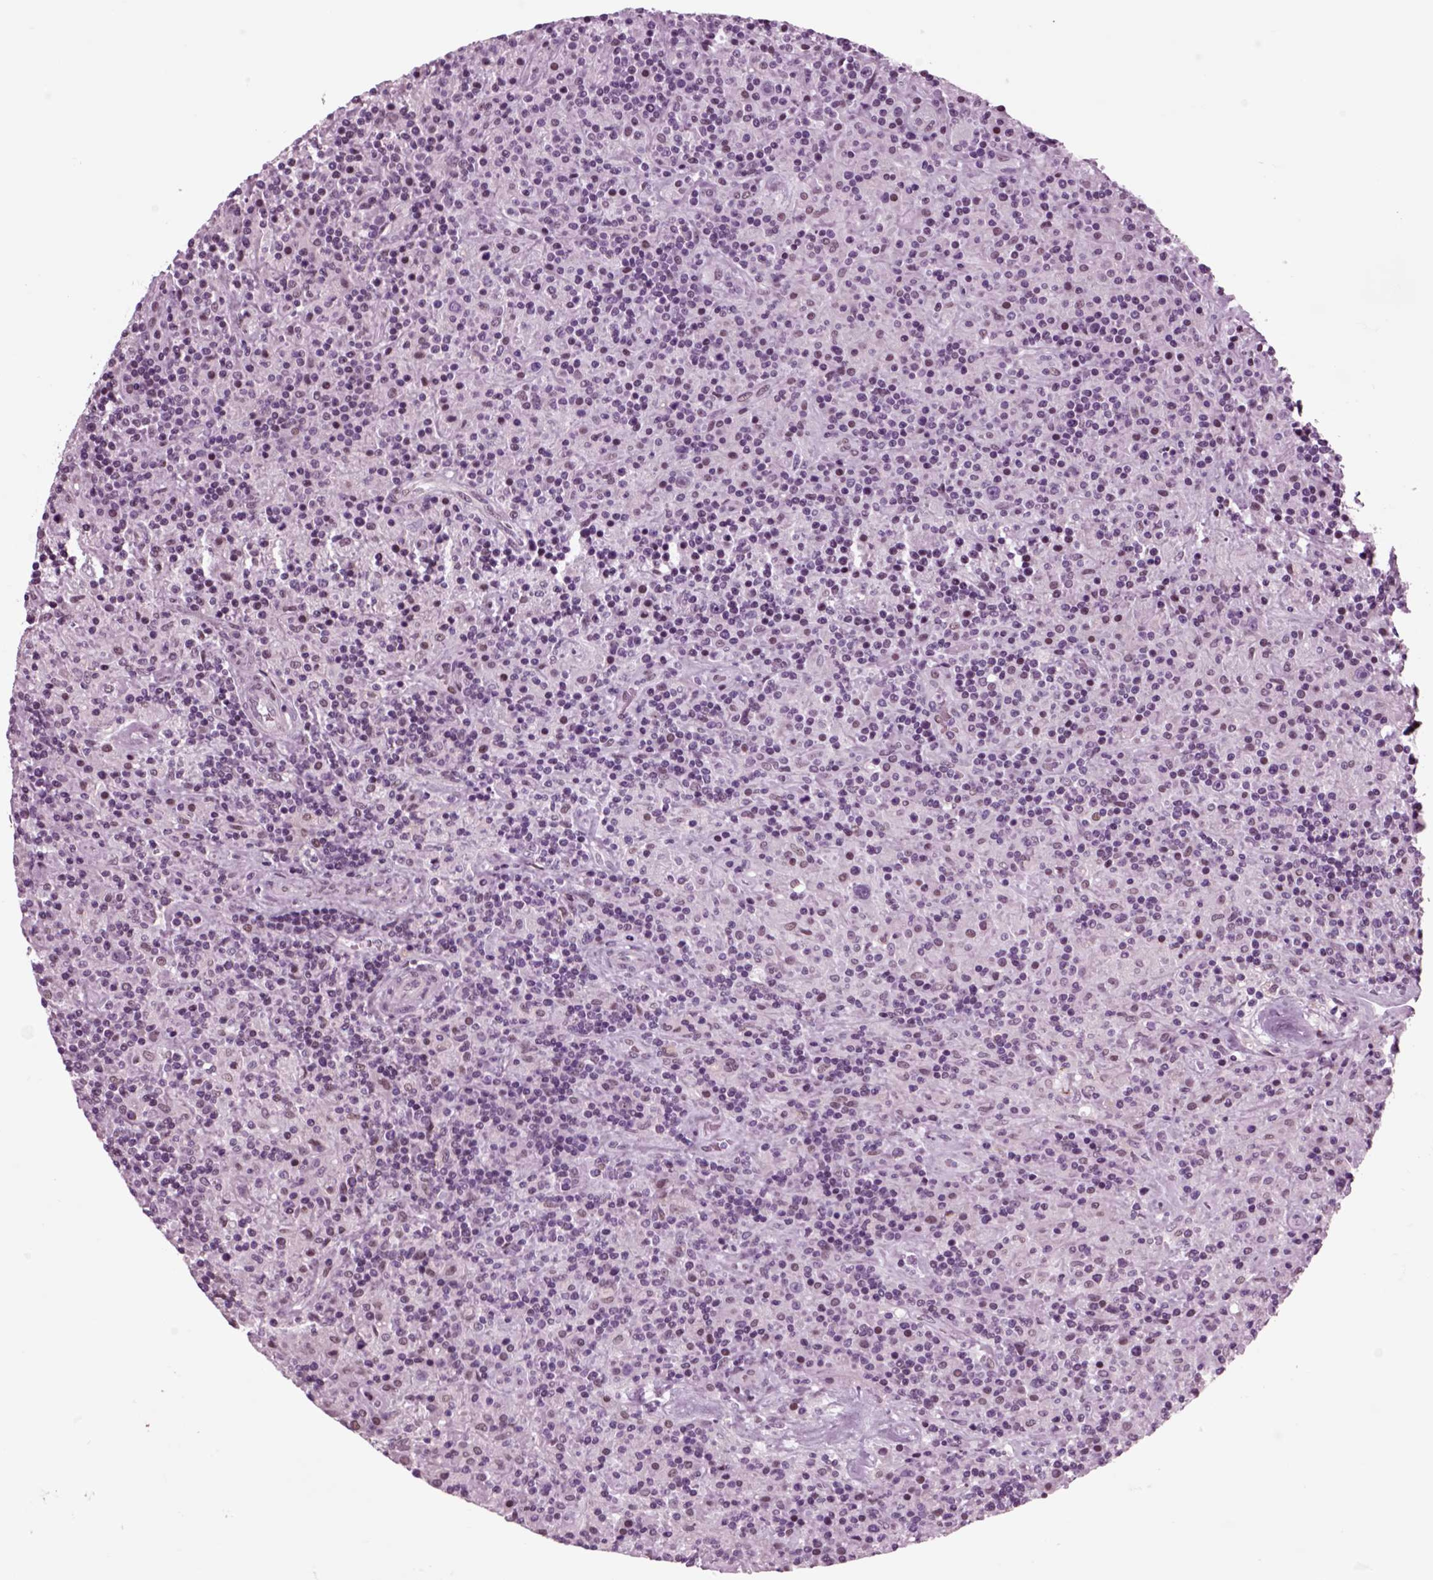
{"staining": {"intensity": "negative", "quantity": "none", "location": "none"}, "tissue": "lymphoma", "cell_type": "Tumor cells", "image_type": "cancer", "snomed": [{"axis": "morphology", "description": "Hodgkin's disease, NOS"}, {"axis": "topography", "description": "Lymph node"}], "caption": "Human Hodgkin's disease stained for a protein using immunohistochemistry (IHC) reveals no positivity in tumor cells.", "gene": "CHGB", "patient": {"sex": "male", "age": 70}}